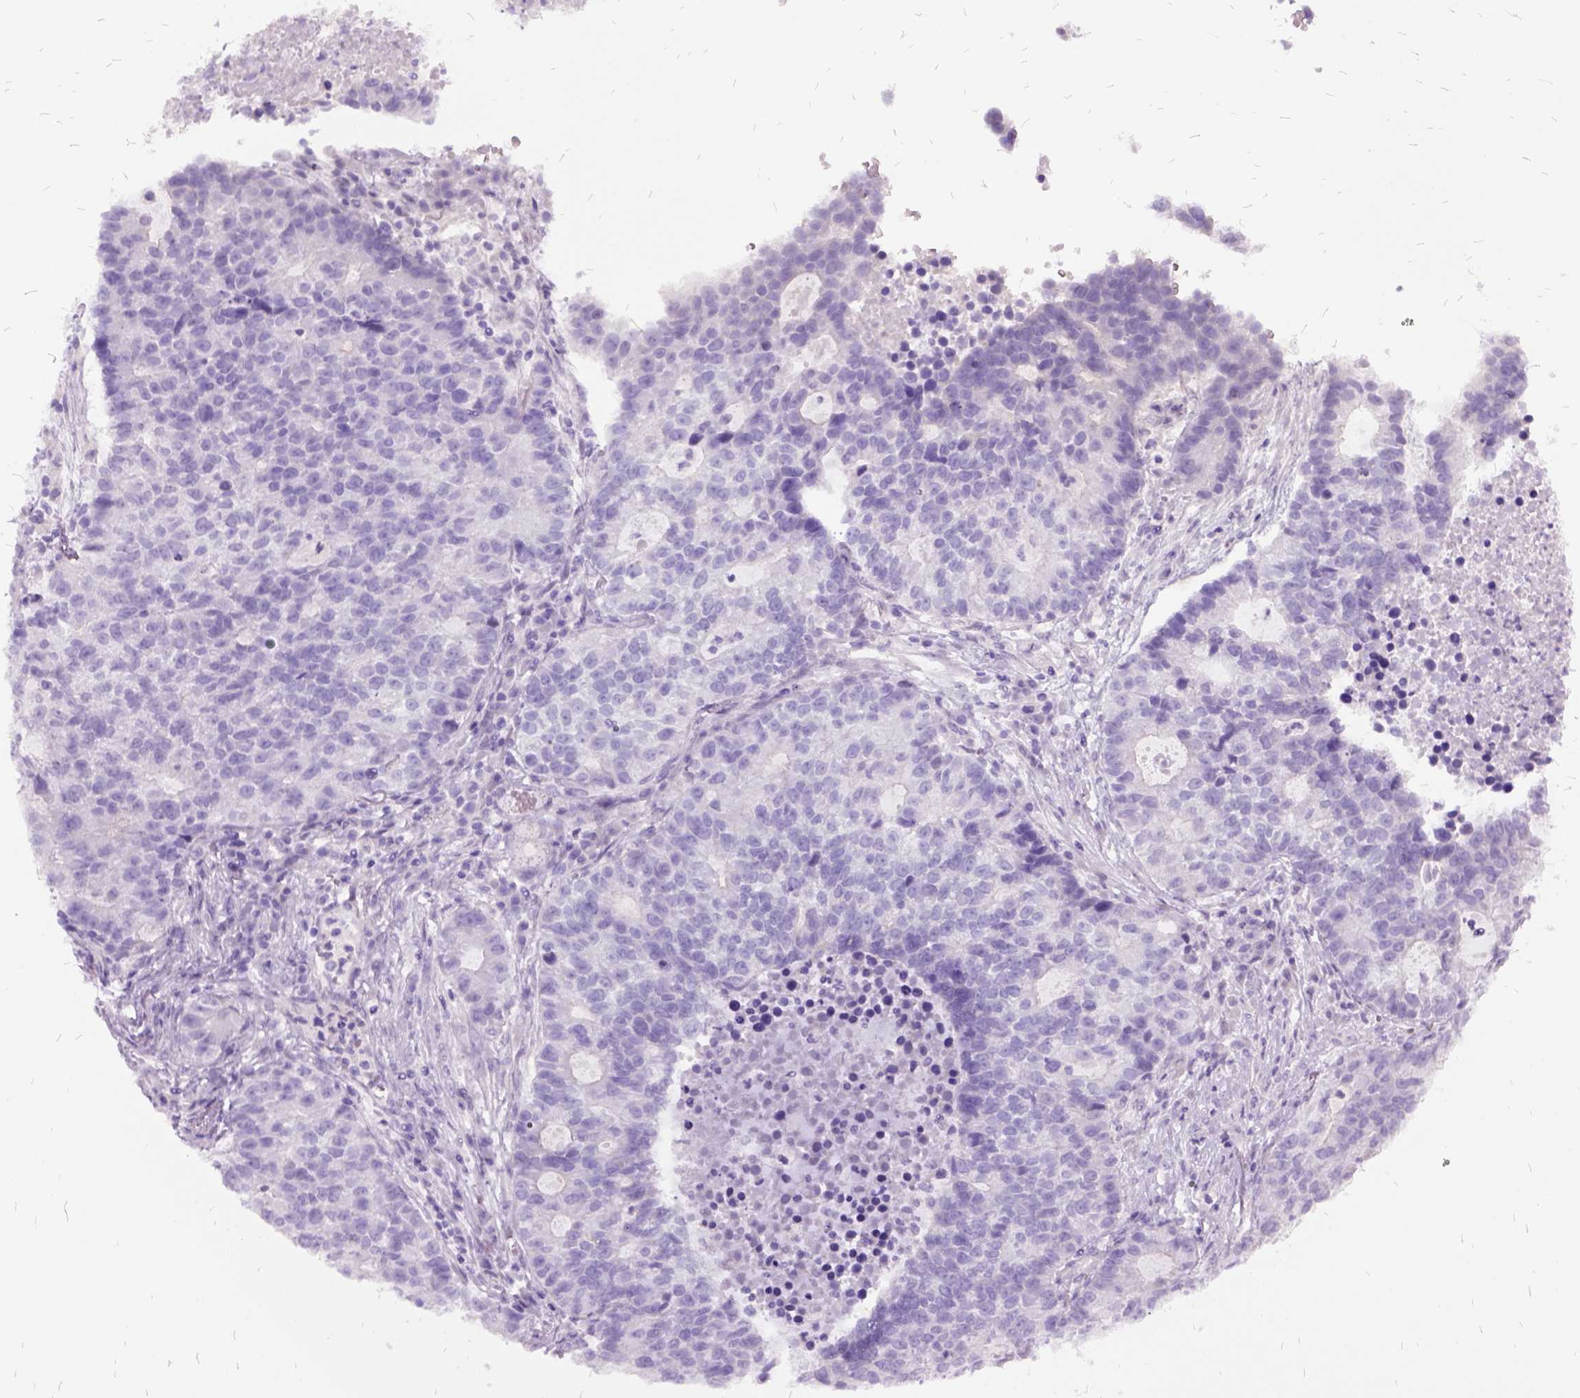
{"staining": {"intensity": "negative", "quantity": "none", "location": "none"}, "tissue": "lung cancer", "cell_type": "Tumor cells", "image_type": "cancer", "snomed": [{"axis": "morphology", "description": "Adenocarcinoma, NOS"}, {"axis": "topography", "description": "Lung"}], "caption": "Immunohistochemical staining of human lung adenocarcinoma exhibits no significant positivity in tumor cells.", "gene": "MME", "patient": {"sex": "male", "age": 57}}